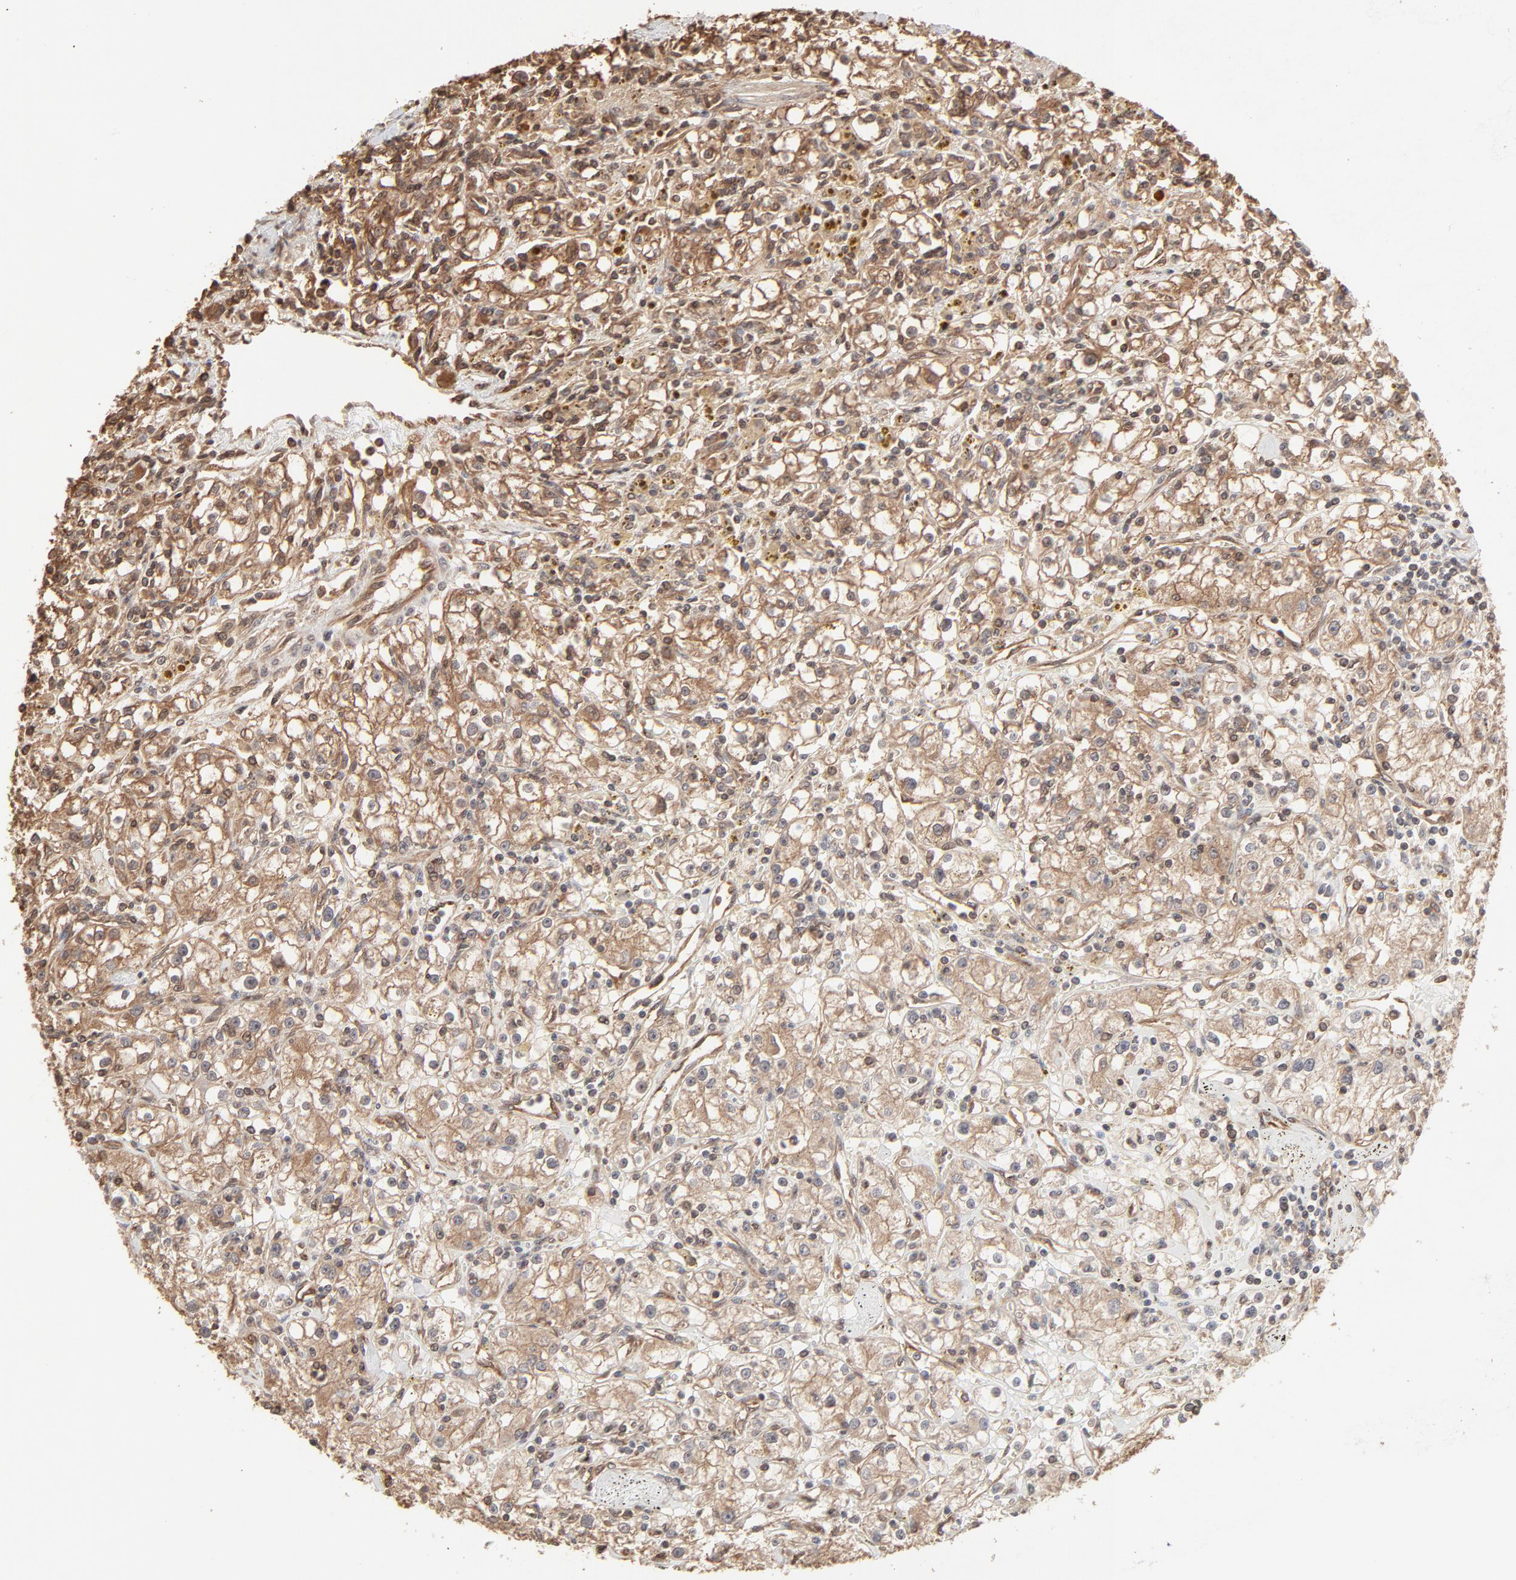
{"staining": {"intensity": "moderate", "quantity": ">75%", "location": "cytoplasmic/membranous"}, "tissue": "renal cancer", "cell_type": "Tumor cells", "image_type": "cancer", "snomed": [{"axis": "morphology", "description": "Adenocarcinoma, NOS"}, {"axis": "topography", "description": "Kidney"}], "caption": "The micrograph displays a brown stain indicating the presence of a protein in the cytoplasmic/membranous of tumor cells in renal adenocarcinoma.", "gene": "PPP2CA", "patient": {"sex": "male", "age": 56}}